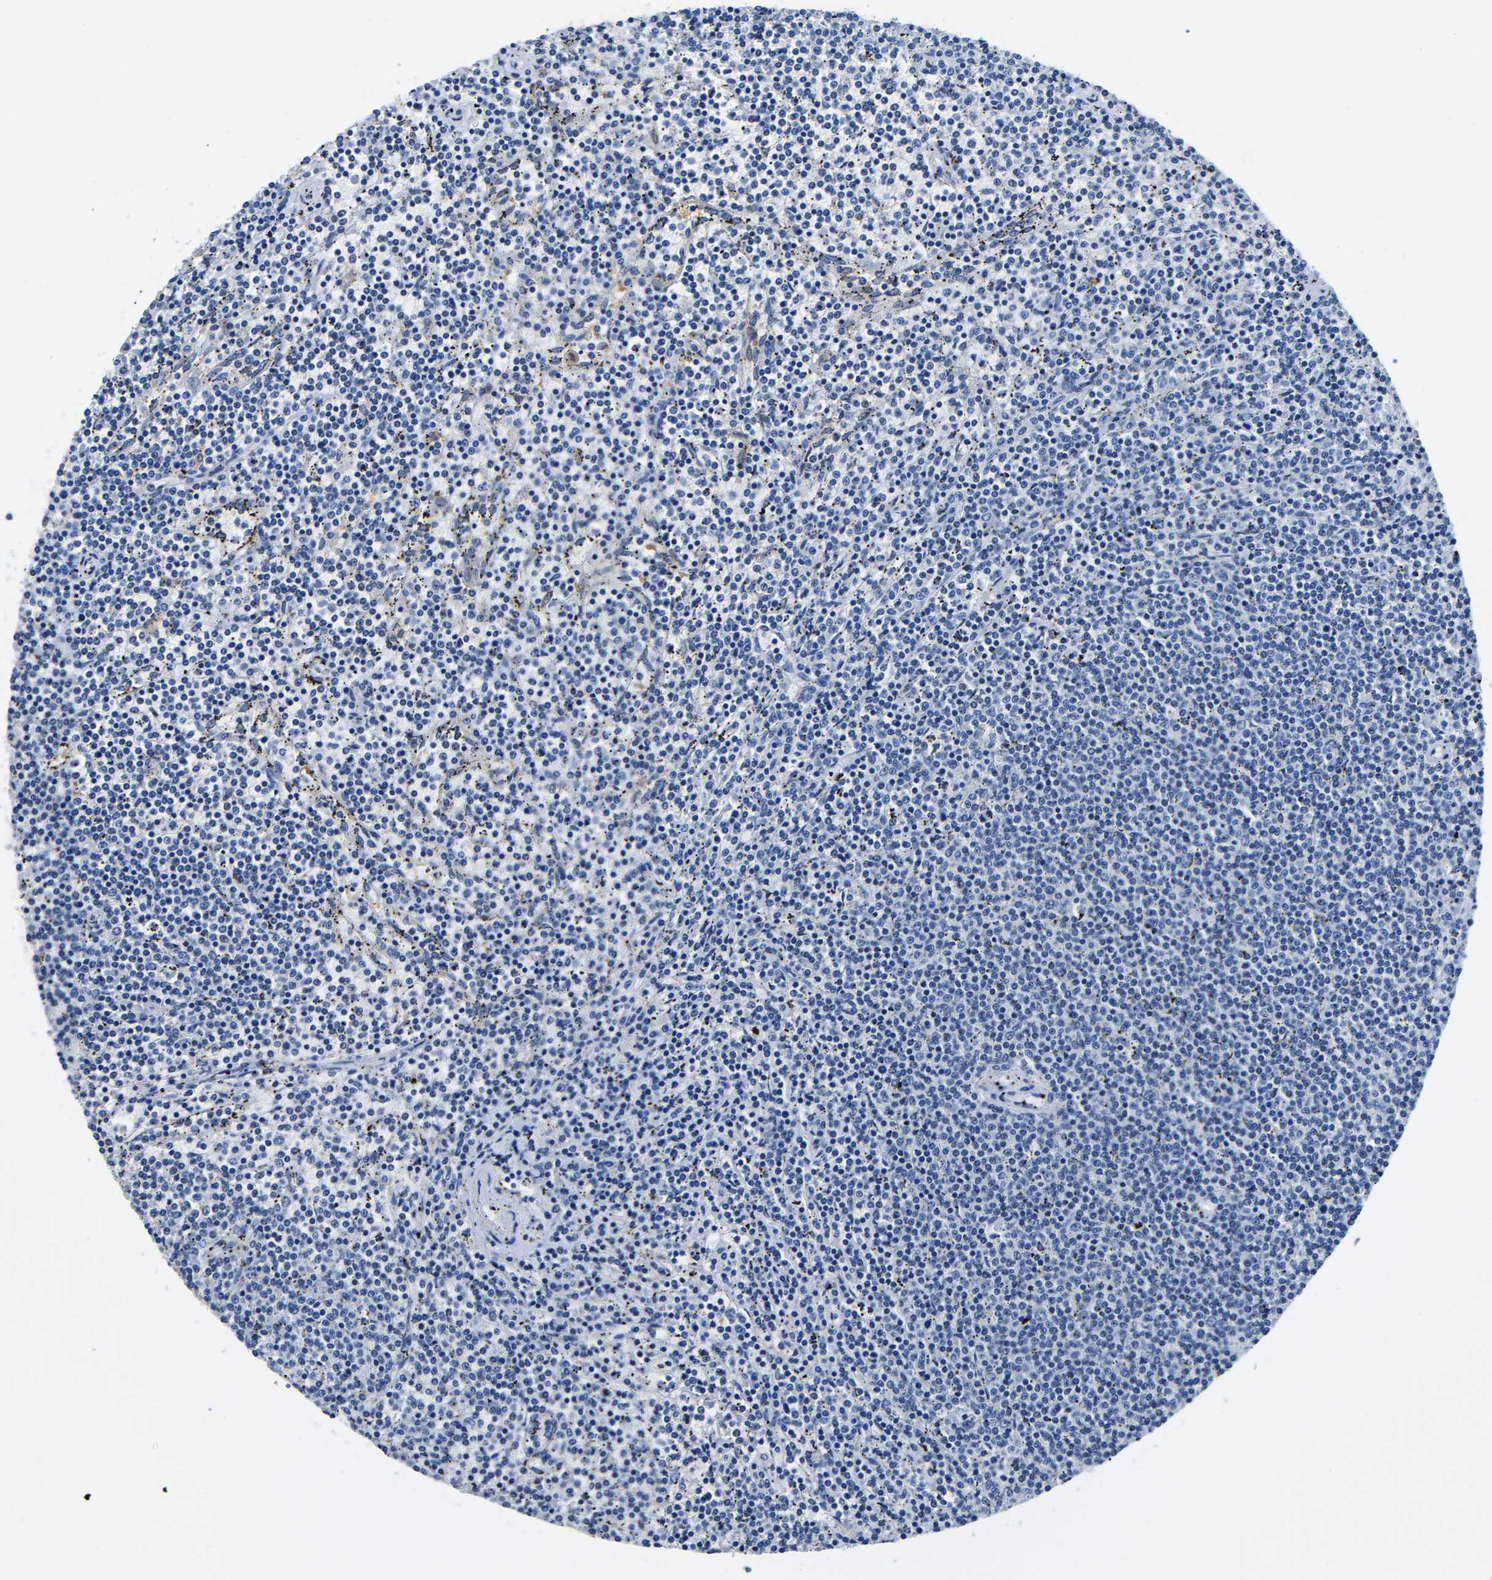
{"staining": {"intensity": "negative", "quantity": "none", "location": "none"}, "tissue": "lymphoma", "cell_type": "Tumor cells", "image_type": "cancer", "snomed": [{"axis": "morphology", "description": "Malignant lymphoma, non-Hodgkin's type, Low grade"}, {"axis": "topography", "description": "Spleen"}], "caption": "This is an IHC photomicrograph of low-grade malignant lymphoma, non-Hodgkin's type. There is no expression in tumor cells.", "gene": "ZDHHC13", "patient": {"sex": "female", "age": 50}}